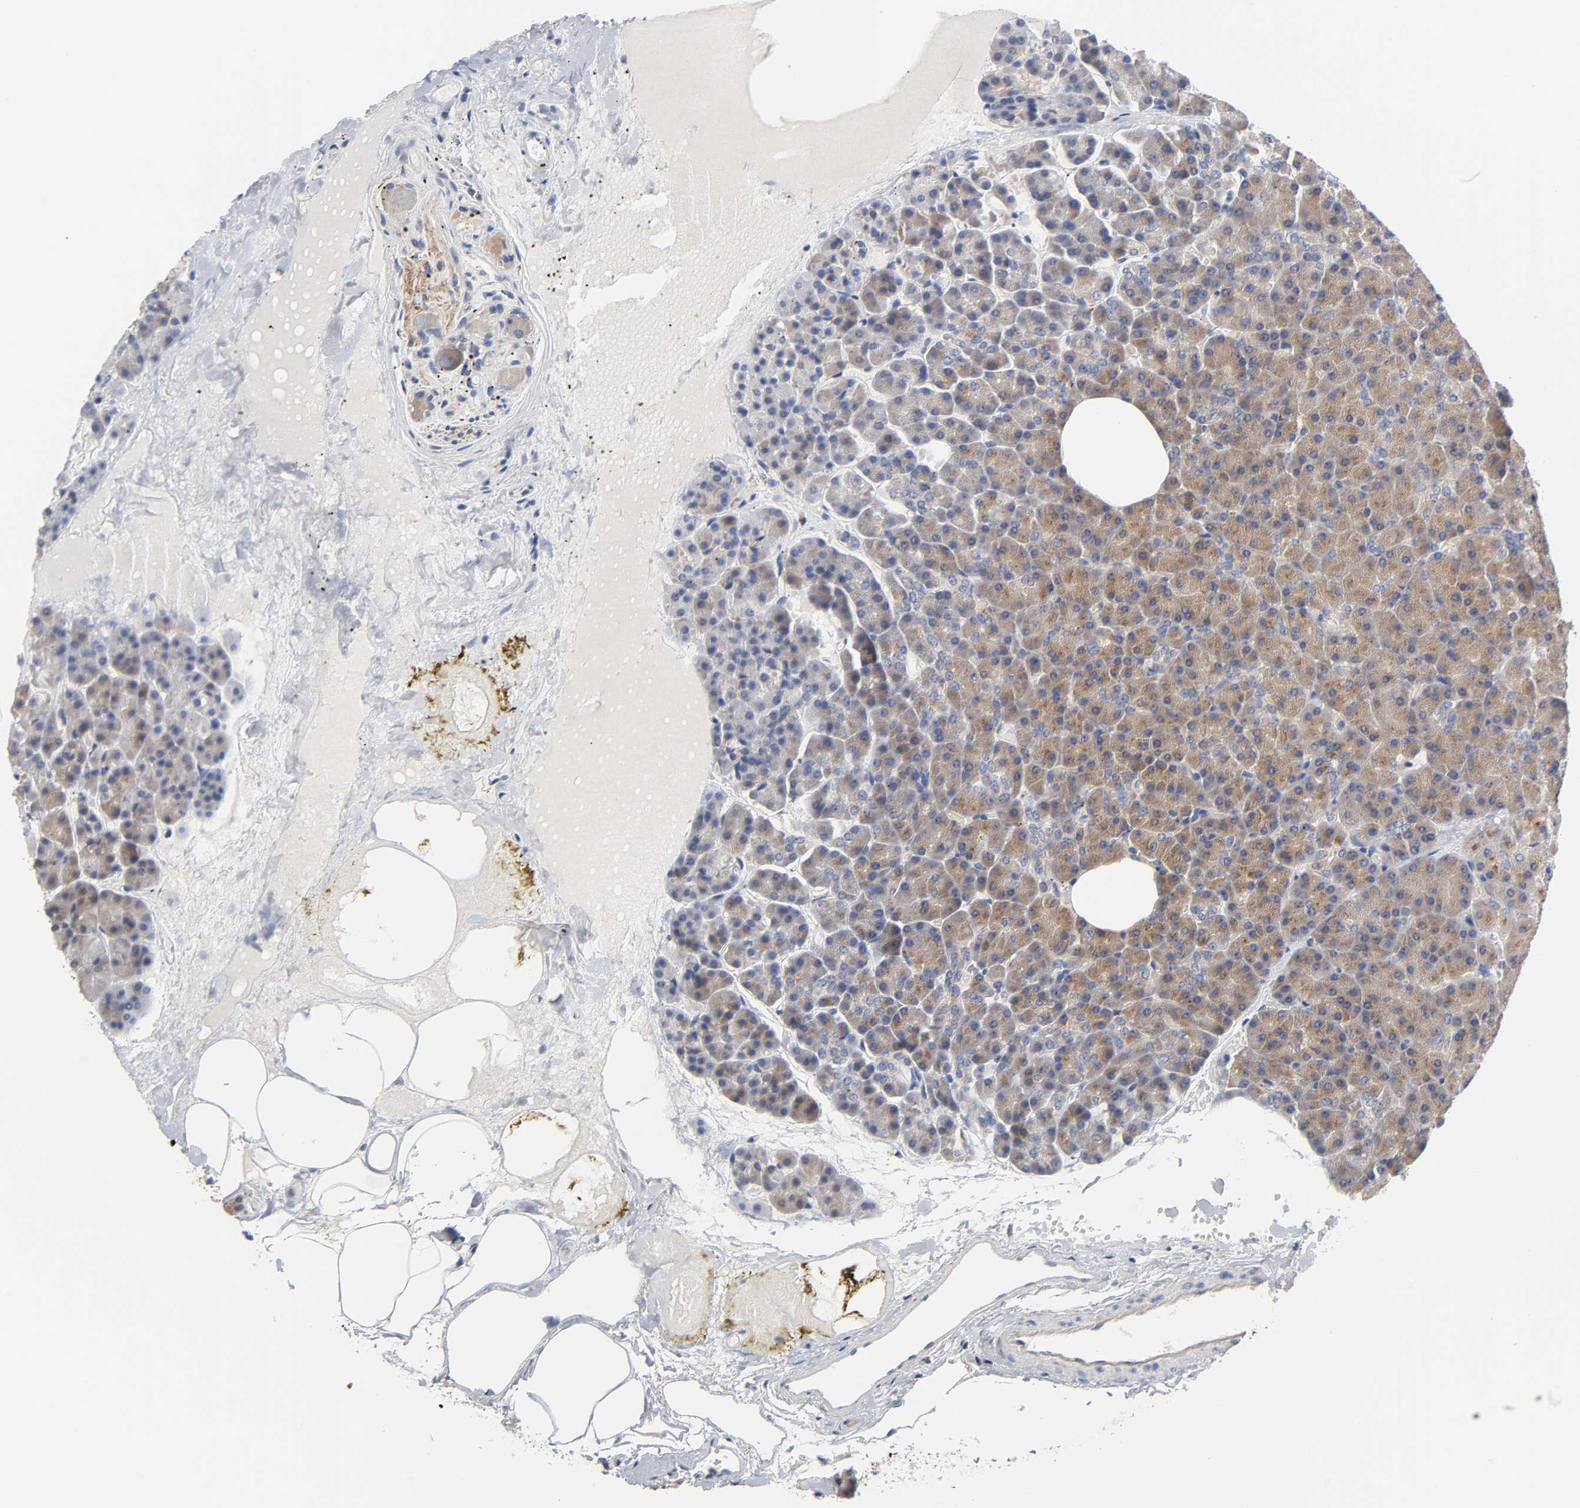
{"staining": {"intensity": "moderate", "quantity": ">75%", "location": "cytoplasmic/membranous"}, "tissue": "pancreas", "cell_type": "Exocrine glandular cells", "image_type": "normal", "snomed": [{"axis": "morphology", "description": "Normal tissue, NOS"}, {"axis": "topography", "description": "Pancreas"}], "caption": "Immunohistochemistry (IHC) histopathology image of benign pancreas stained for a protein (brown), which displays medium levels of moderate cytoplasmic/membranous positivity in approximately >75% of exocrine glandular cells.", "gene": "C17orf75", "patient": {"sex": "female", "age": 35}}